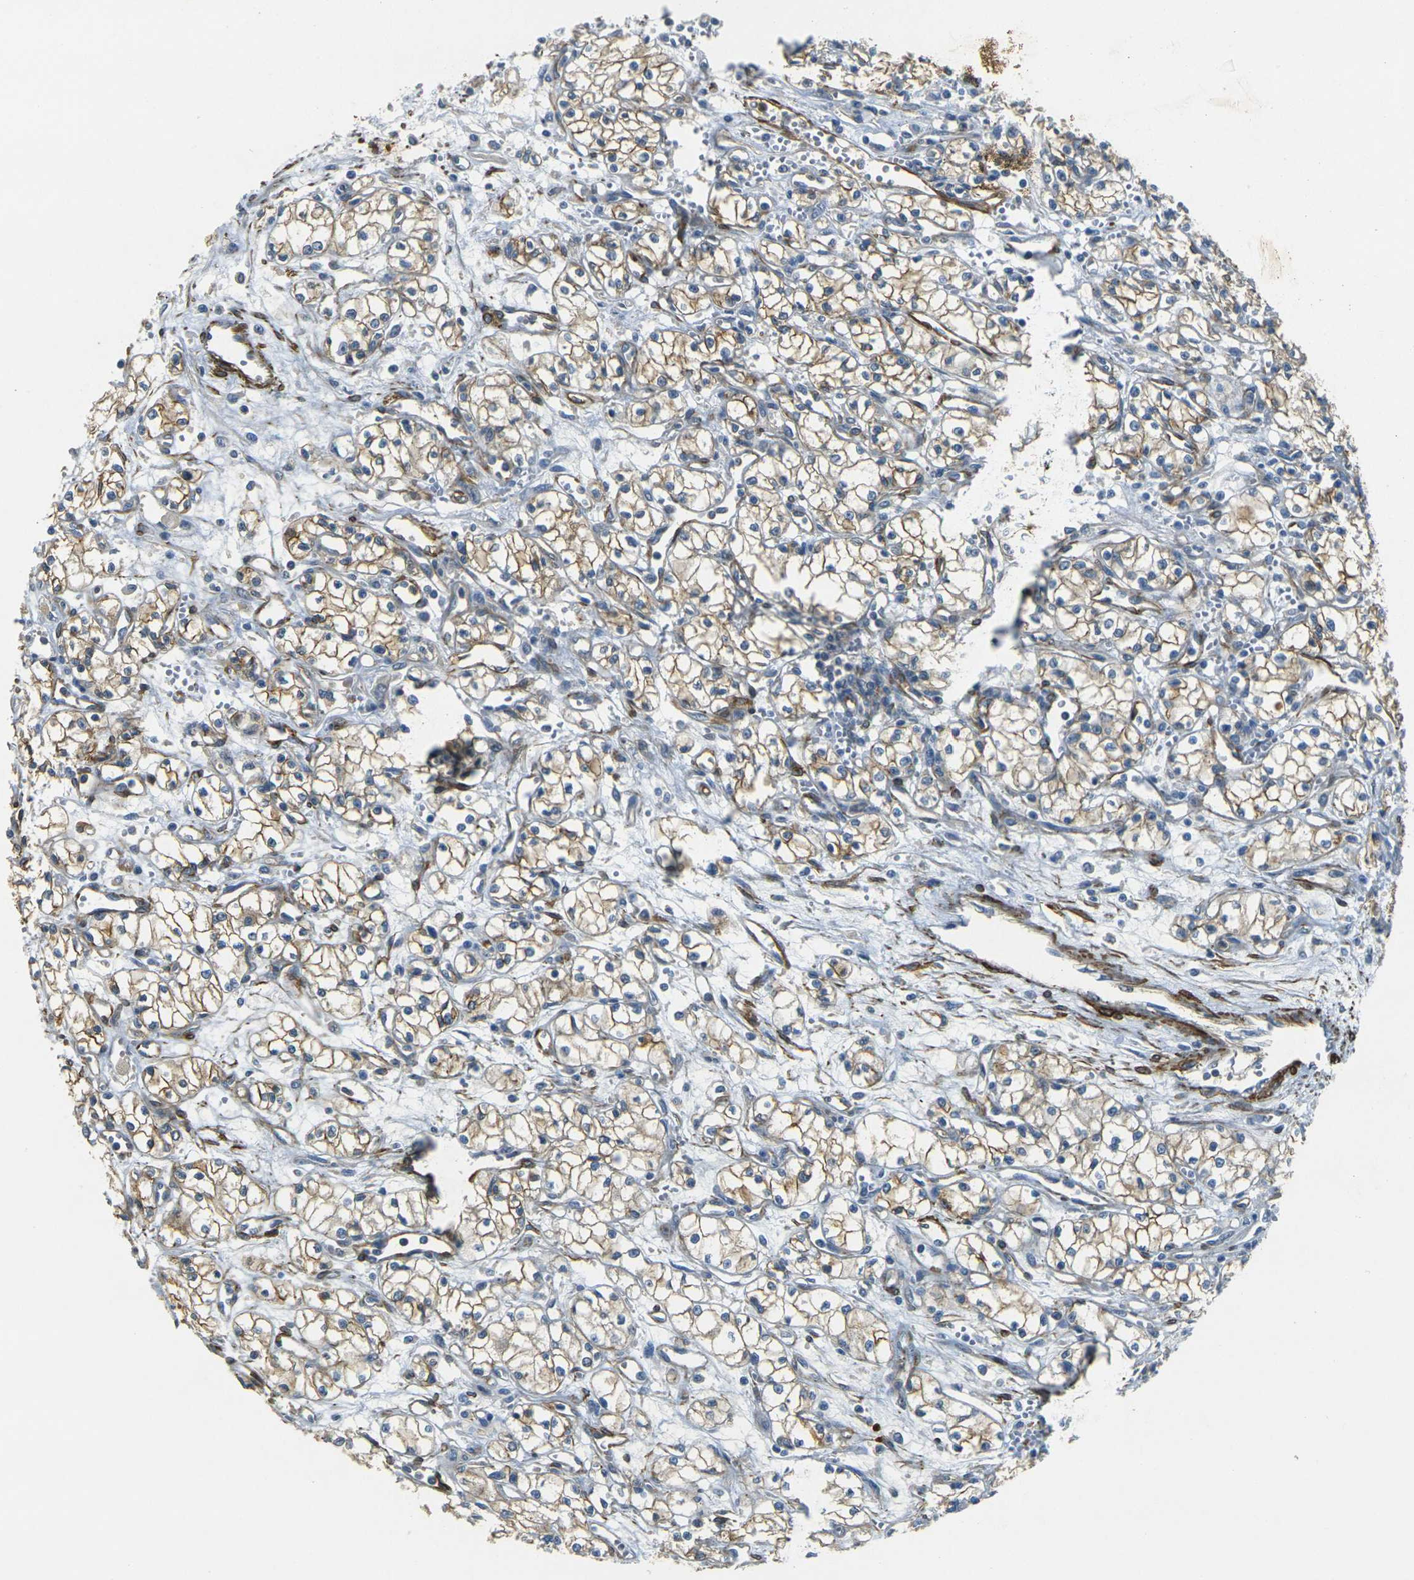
{"staining": {"intensity": "moderate", "quantity": ">75%", "location": "cytoplasmic/membranous"}, "tissue": "renal cancer", "cell_type": "Tumor cells", "image_type": "cancer", "snomed": [{"axis": "morphology", "description": "Normal tissue, NOS"}, {"axis": "morphology", "description": "Adenocarcinoma, NOS"}, {"axis": "topography", "description": "Kidney"}], "caption": "DAB immunohistochemical staining of human renal cancer displays moderate cytoplasmic/membranous protein staining in approximately >75% of tumor cells. (IHC, brightfield microscopy, high magnification).", "gene": "EPHA7", "patient": {"sex": "male", "age": 59}}